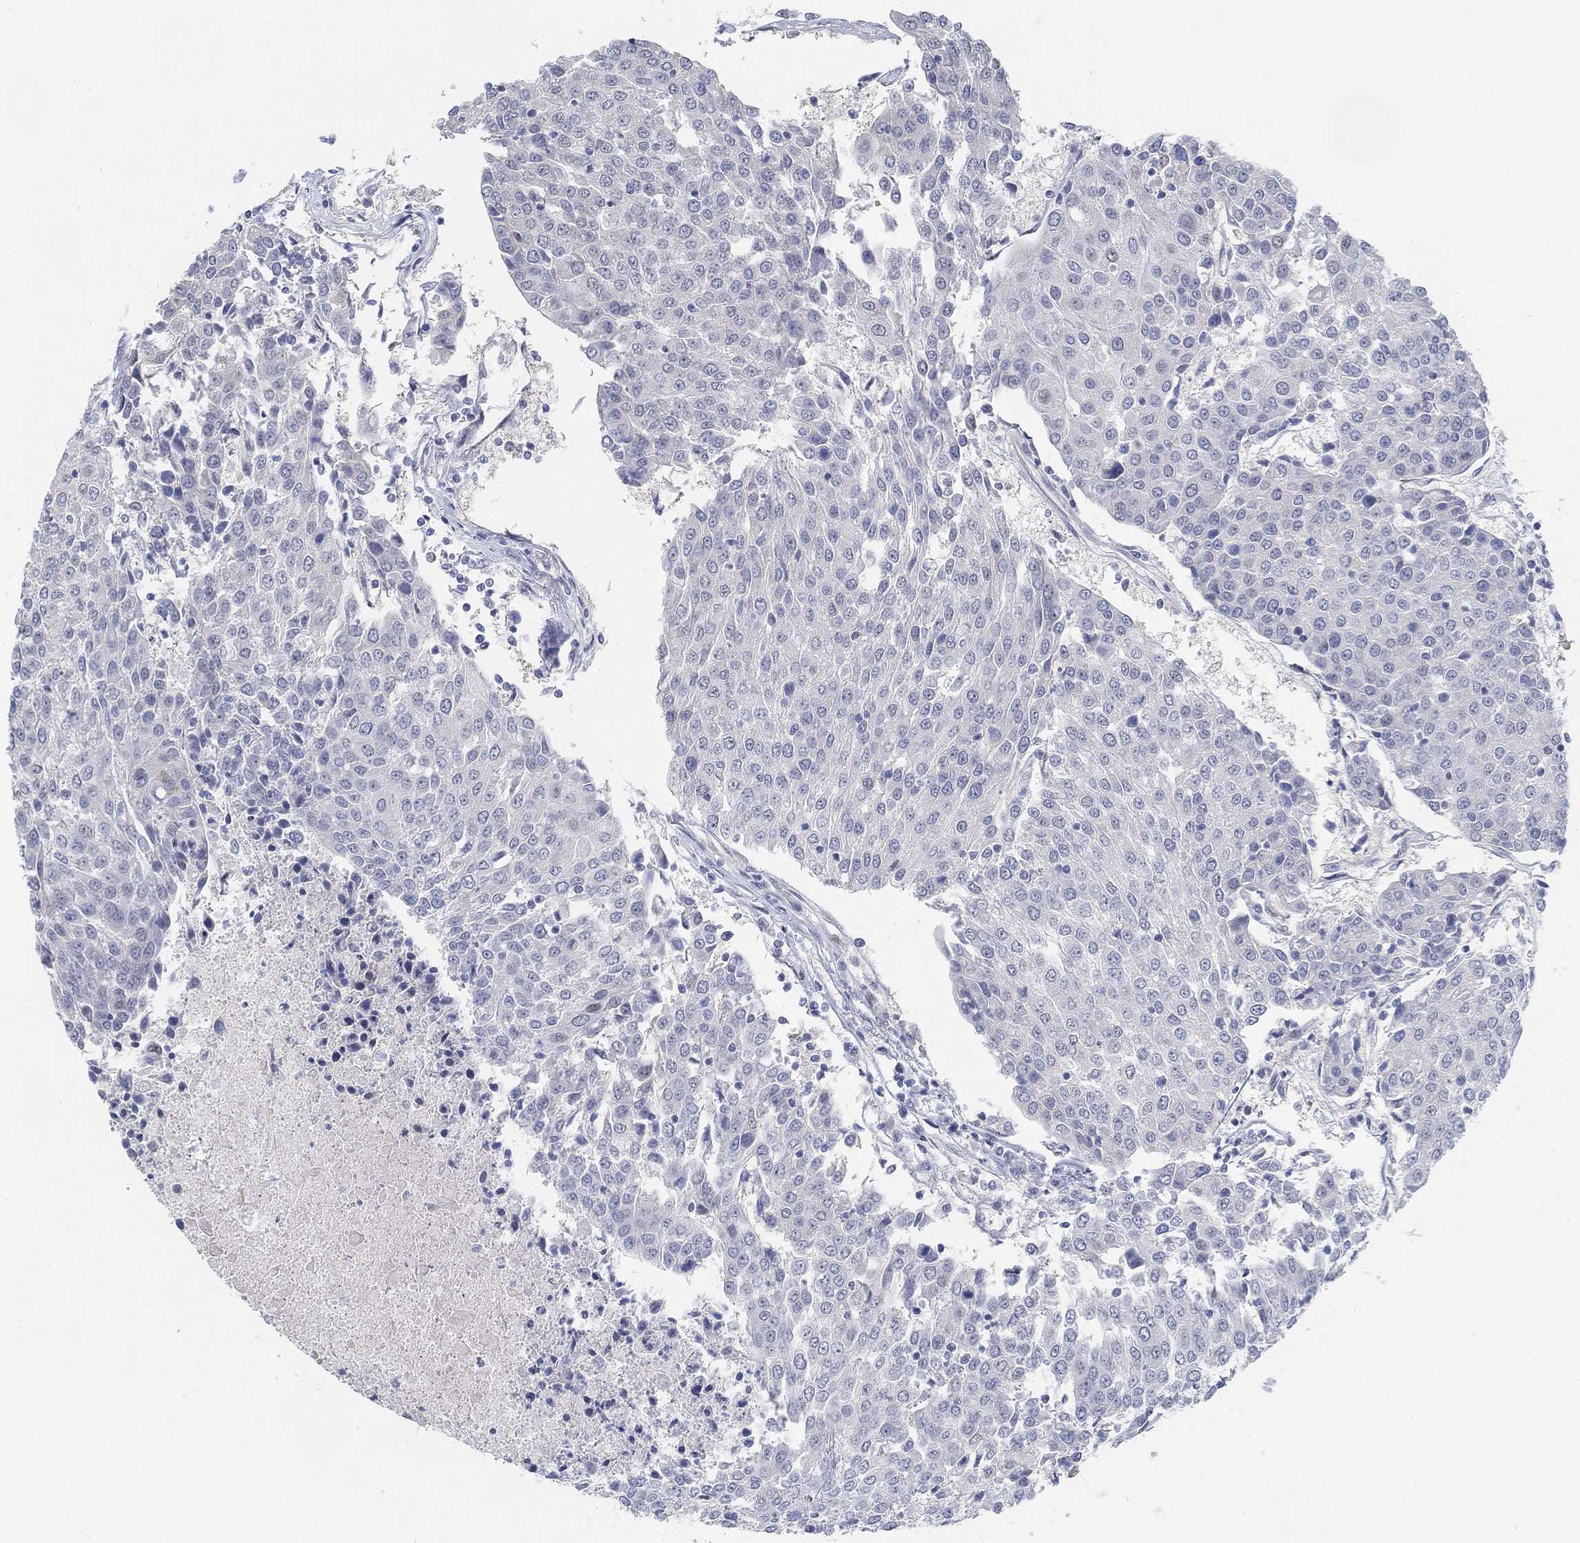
{"staining": {"intensity": "negative", "quantity": "none", "location": "none"}, "tissue": "urothelial cancer", "cell_type": "Tumor cells", "image_type": "cancer", "snomed": [{"axis": "morphology", "description": "Urothelial carcinoma, High grade"}, {"axis": "topography", "description": "Urinary bladder"}], "caption": "DAB immunohistochemical staining of urothelial cancer demonstrates no significant expression in tumor cells.", "gene": "SNTG2", "patient": {"sex": "female", "age": 85}}